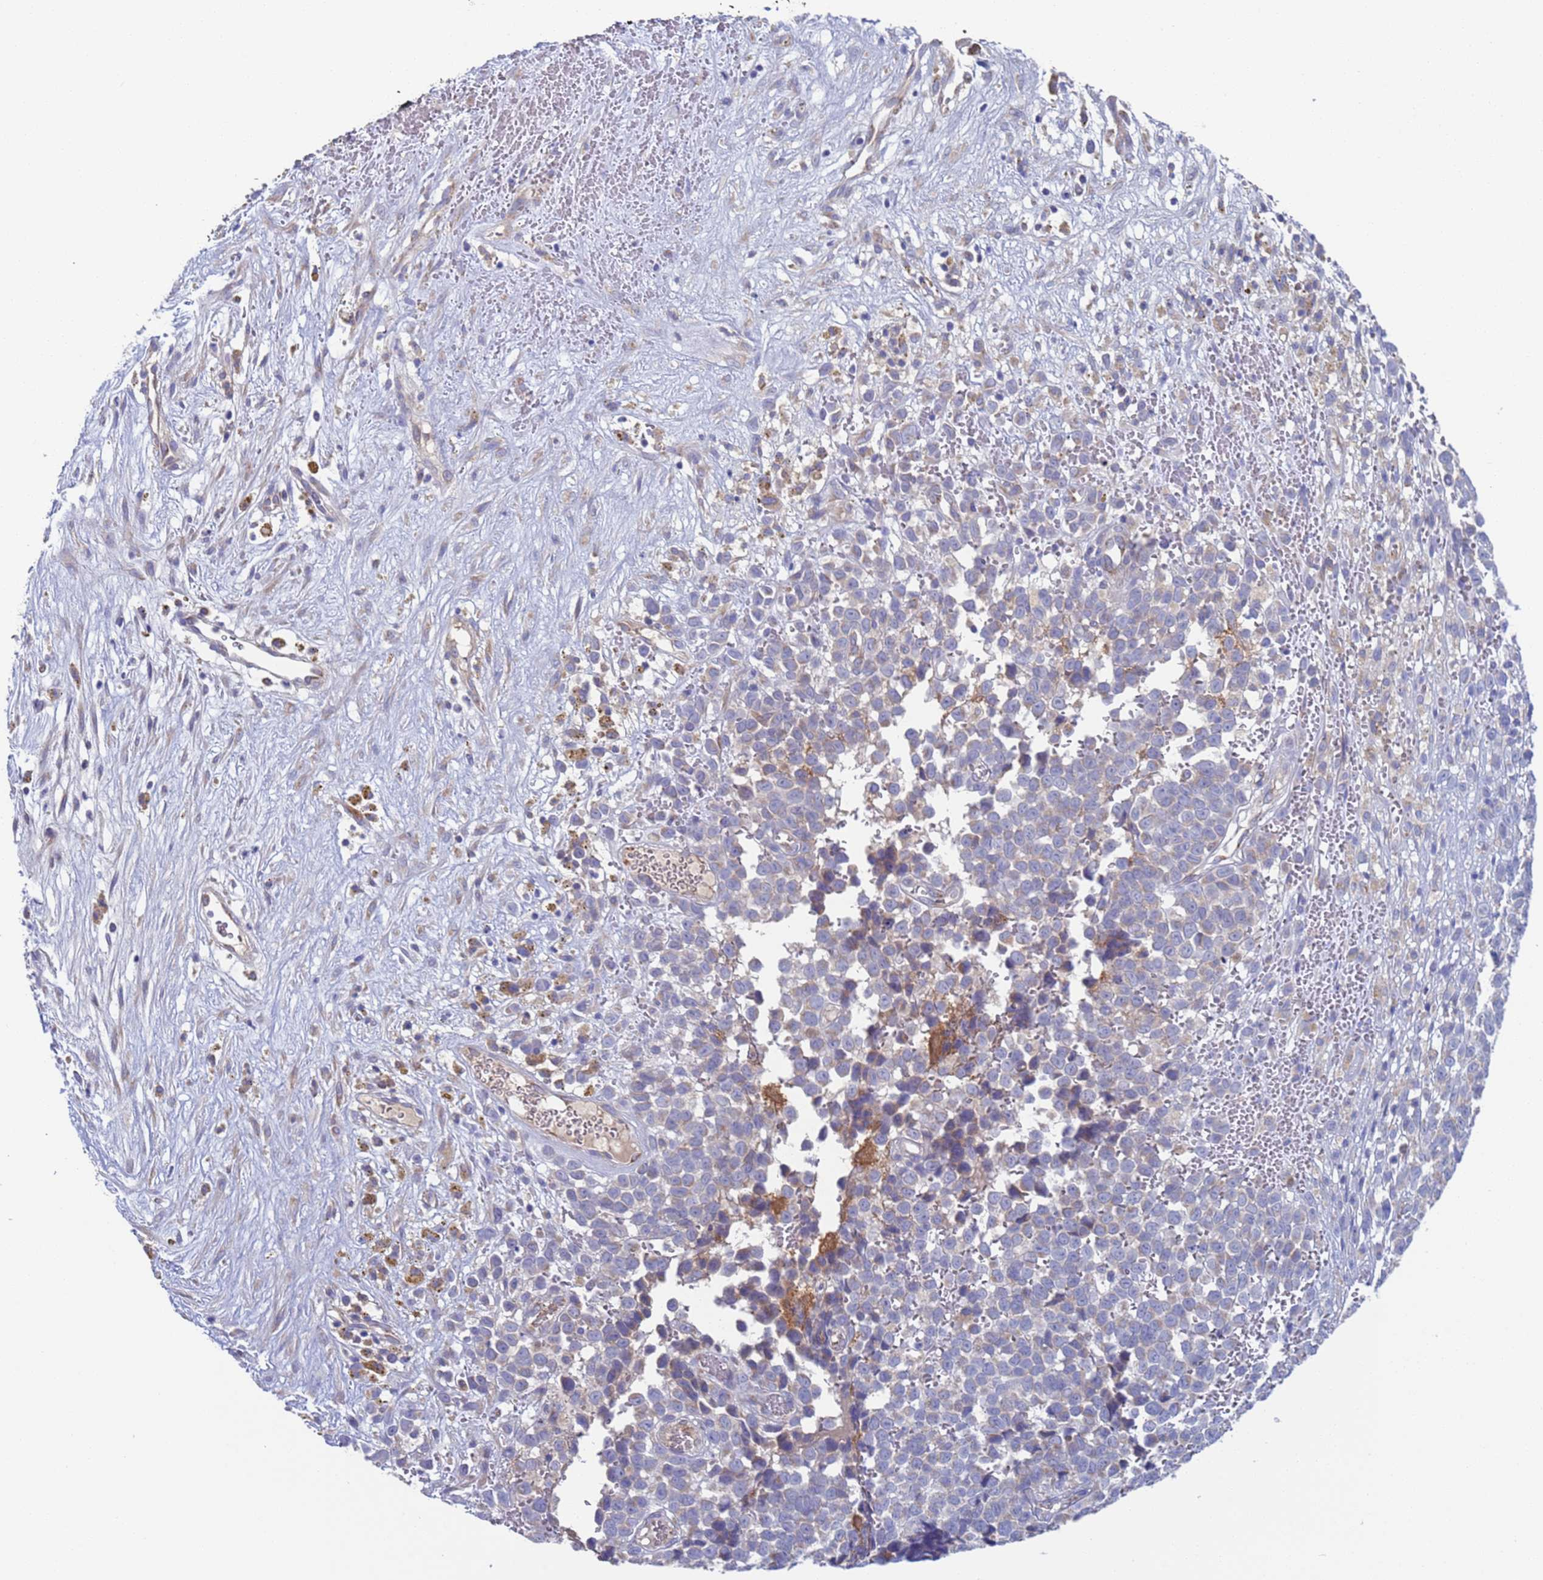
{"staining": {"intensity": "negative", "quantity": "none", "location": "none"}, "tissue": "melanoma", "cell_type": "Tumor cells", "image_type": "cancer", "snomed": [{"axis": "morphology", "description": "Malignant melanoma, NOS"}, {"axis": "topography", "description": "Nose, NOS"}], "caption": "The micrograph demonstrates no significant expression in tumor cells of melanoma. The staining is performed using DAB (3,3'-diaminobenzidine) brown chromogen with nuclei counter-stained in using hematoxylin.", "gene": "PET117", "patient": {"sex": "female", "age": 48}}